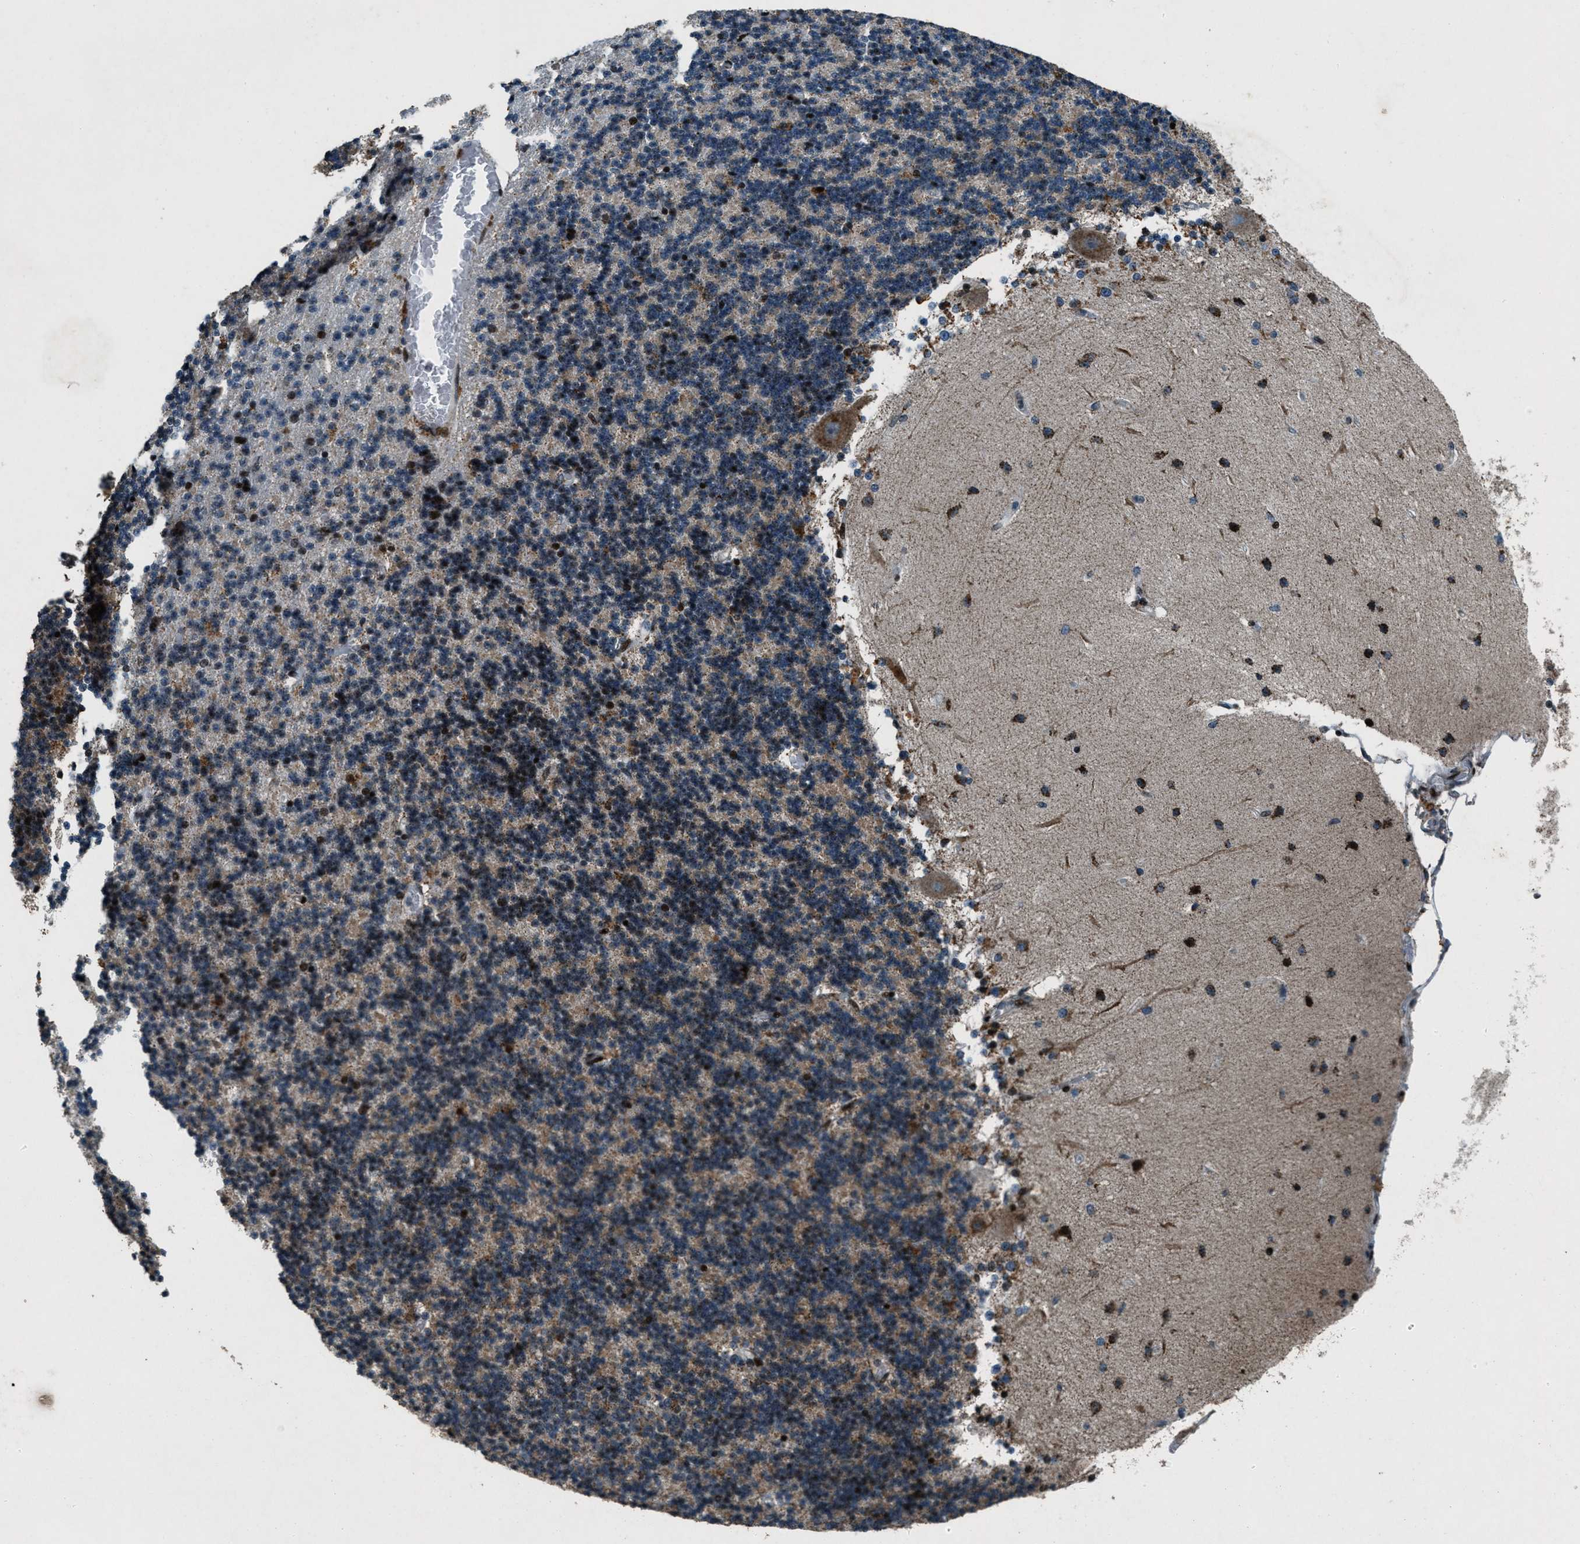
{"staining": {"intensity": "moderate", "quantity": "25%-75%", "location": "cytoplasmic/membranous,nuclear"}, "tissue": "cerebellum", "cell_type": "Cells in granular layer", "image_type": "normal", "snomed": [{"axis": "morphology", "description": "Normal tissue, NOS"}, {"axis": "topography", "description": "Cerebellum"}], "caption": "Cells in granular layer reveal medium levels of moderate cytoplasmic/membranous,nuclear expression in about 25%-75% of cells in benign cerebellum.", "gene": "GPC6", "patient": {"sex": "female", "age": 54}}